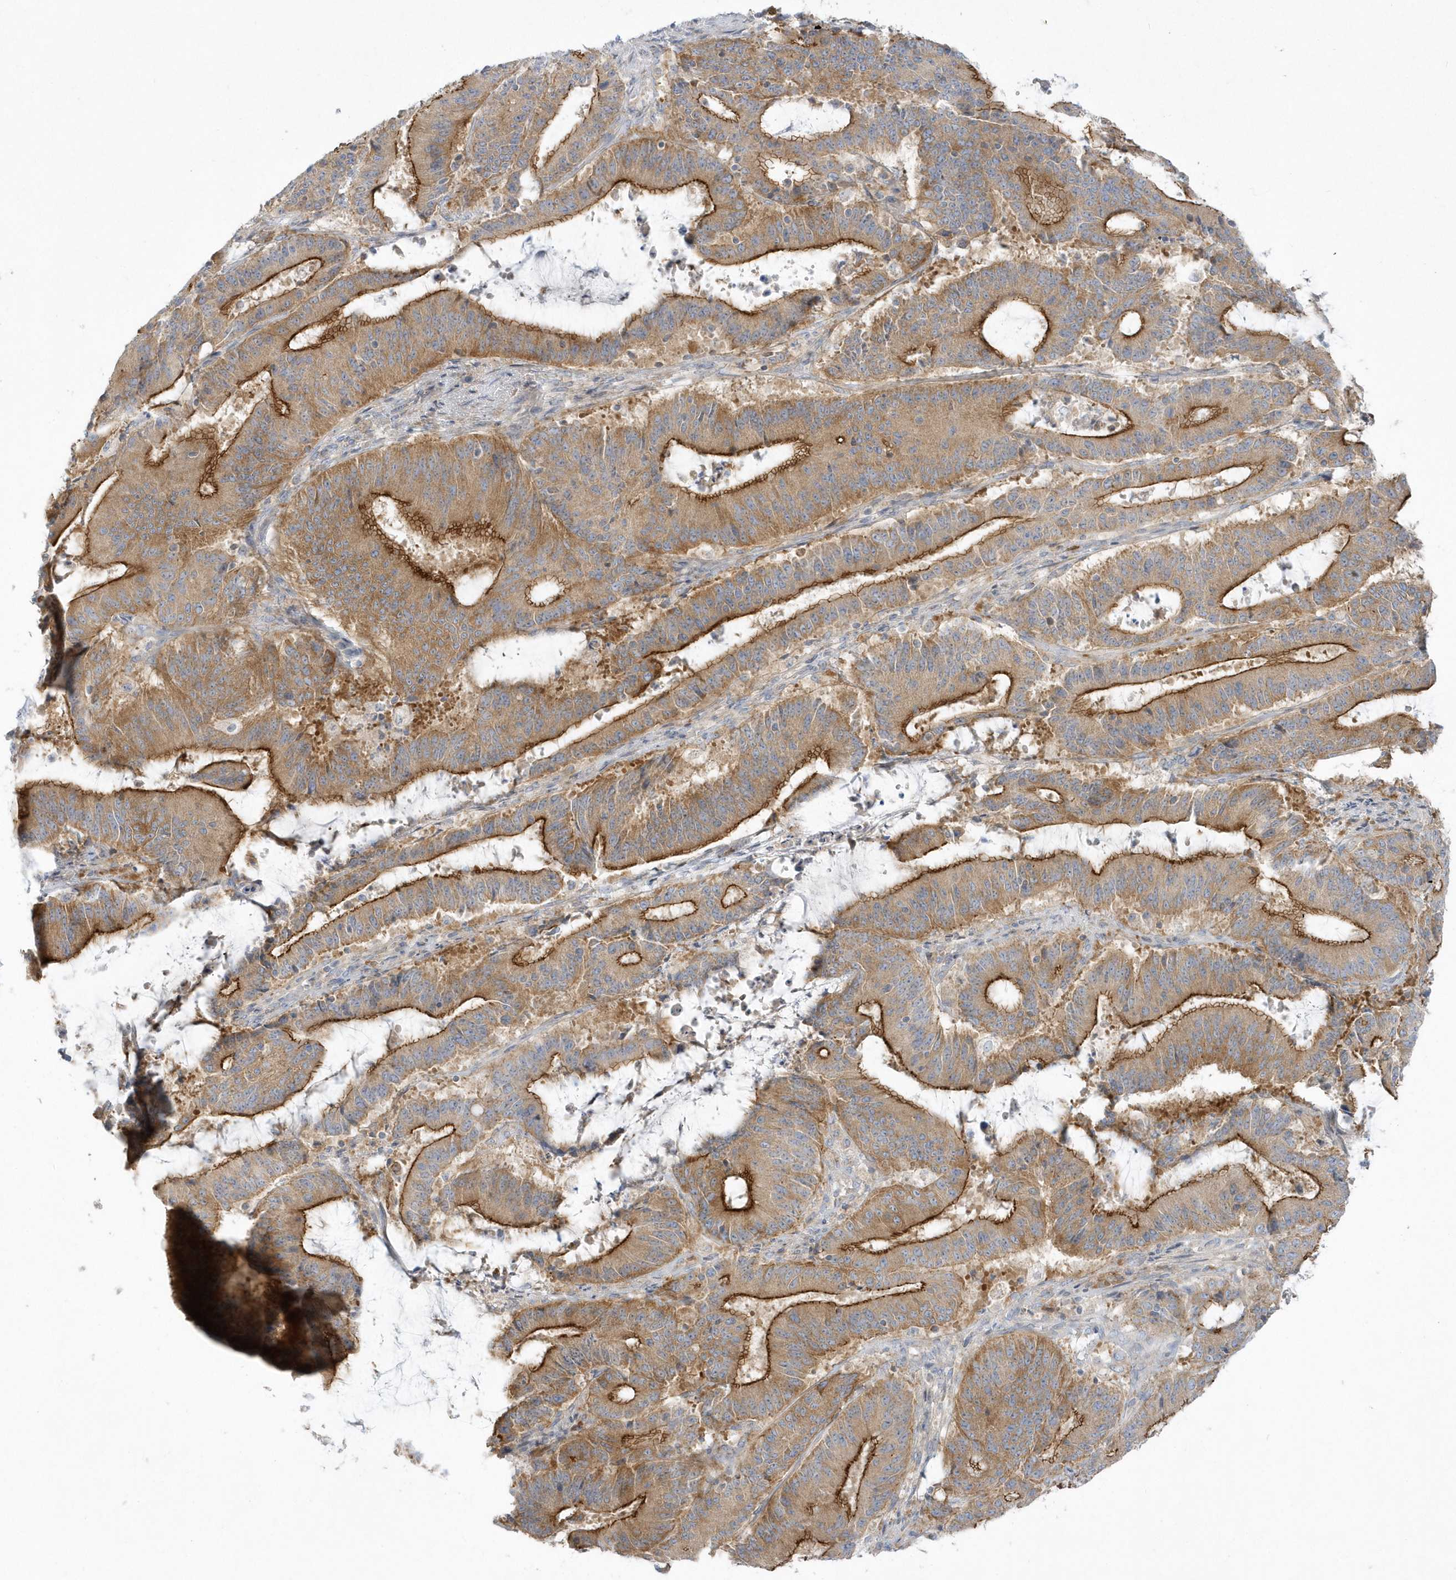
{"staining": {"intensity": "strong", "quantity": ">75%", "location": "cytoplasmic/membranous"}, "tissue": "liver cancer", "cell_type": "Tumor cells", "image_type": "cancer", "snomed": [{"axis": "morphology", "description": "Normal tissue, NOS"}, {"axis": "morphology", "description": "Cholangiocarcinoma"}, {"axis": "topography", "description": "Liver"}, {"axis": "topography", "description": "Peripheral nerve tissue"}], "caption": "Liver cholangiocarcinoma was stained to show a protein in brown. There is high levels of strong cytoplasmic/membranous positivity in about >75% of tumor cells.", "gene": "DNAJC18", "patient": {"sex": "female", "age": 73}}